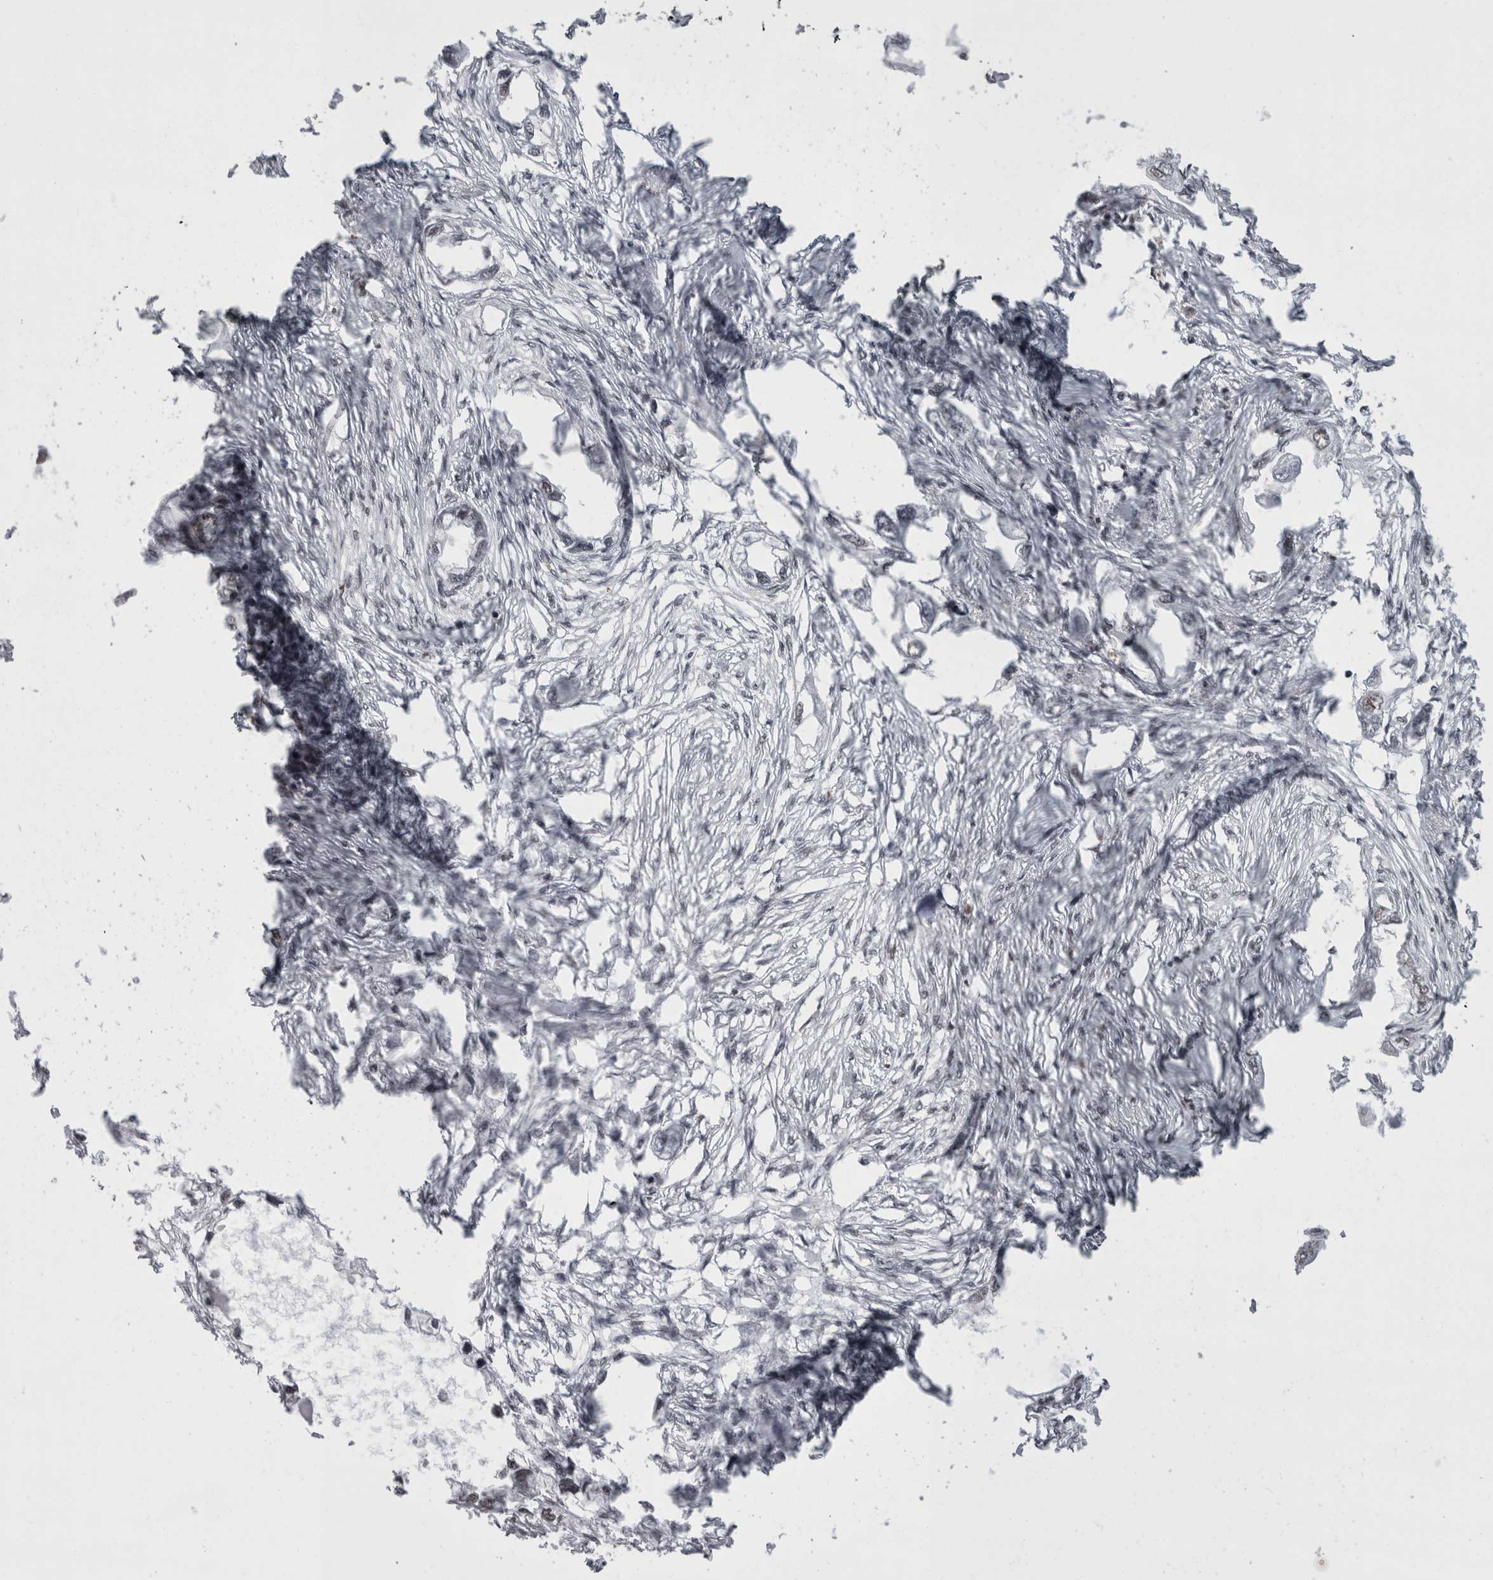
{"staining": {"intensity": "negative", "quantity": "none", "location": "none"}, "tissue": "endometrial cancer", "cell_type": "Tumor cells", "image_type": "cancer", "snomed": [{"axis": "morphology", "description": "Adenocarcinoma, NOS"}, {"axis": "morphology", "description": "Adenocarcinoma, metastatic, NOS"}, {"axis": "topography", "description": "Adipose tissue"}, {"axis": "topography", "description": "Endometrium"}], "caption": "The photomicrograph shows no staining of tumor cells in adenocarcinoma (endometrial). Nuclei are stained in blue.", "gene": "SNRNP40", "patient": {"sex": "female", "age": 67}}